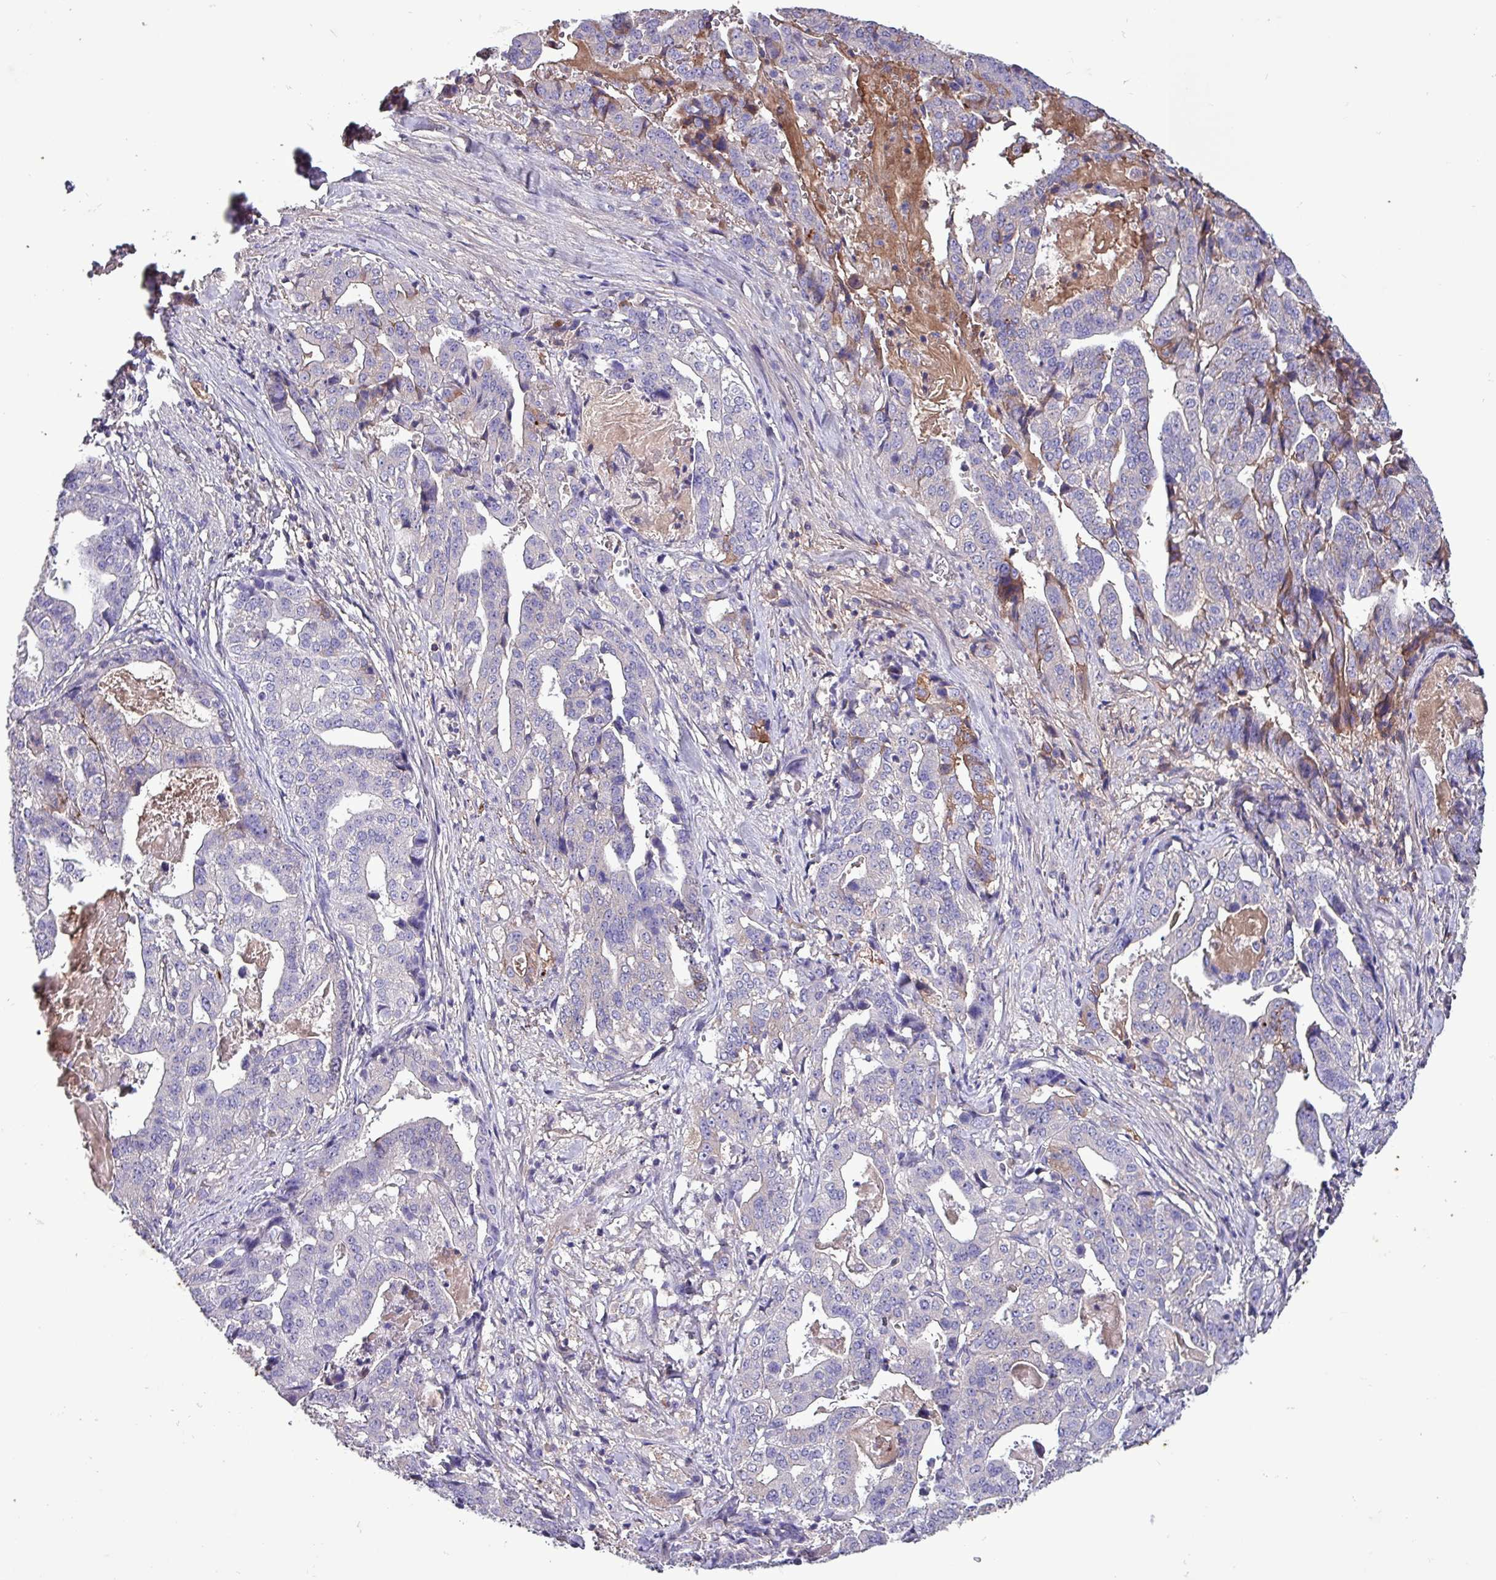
{"staining": {"intensity": "weak", "quantity": "<25%", "location": "cytoplasmic/membranous"}, "tissue": "stomach cancer", "cell_type": "Tumor cells", "image_type": "cancer", "snomed": [{"axis": "morphology", "description": "Adenocarcinoma, NOS"}, {"axis": "topography", "description": "Stomach"}], "caption": "Stomach cancer was stained to show a protein in brown. There is no significant staining in tumor cells. (DAB immunohistochemistry, high magnification).", "gene": "HP", "patient": {"sex": "male", "age": 48}}